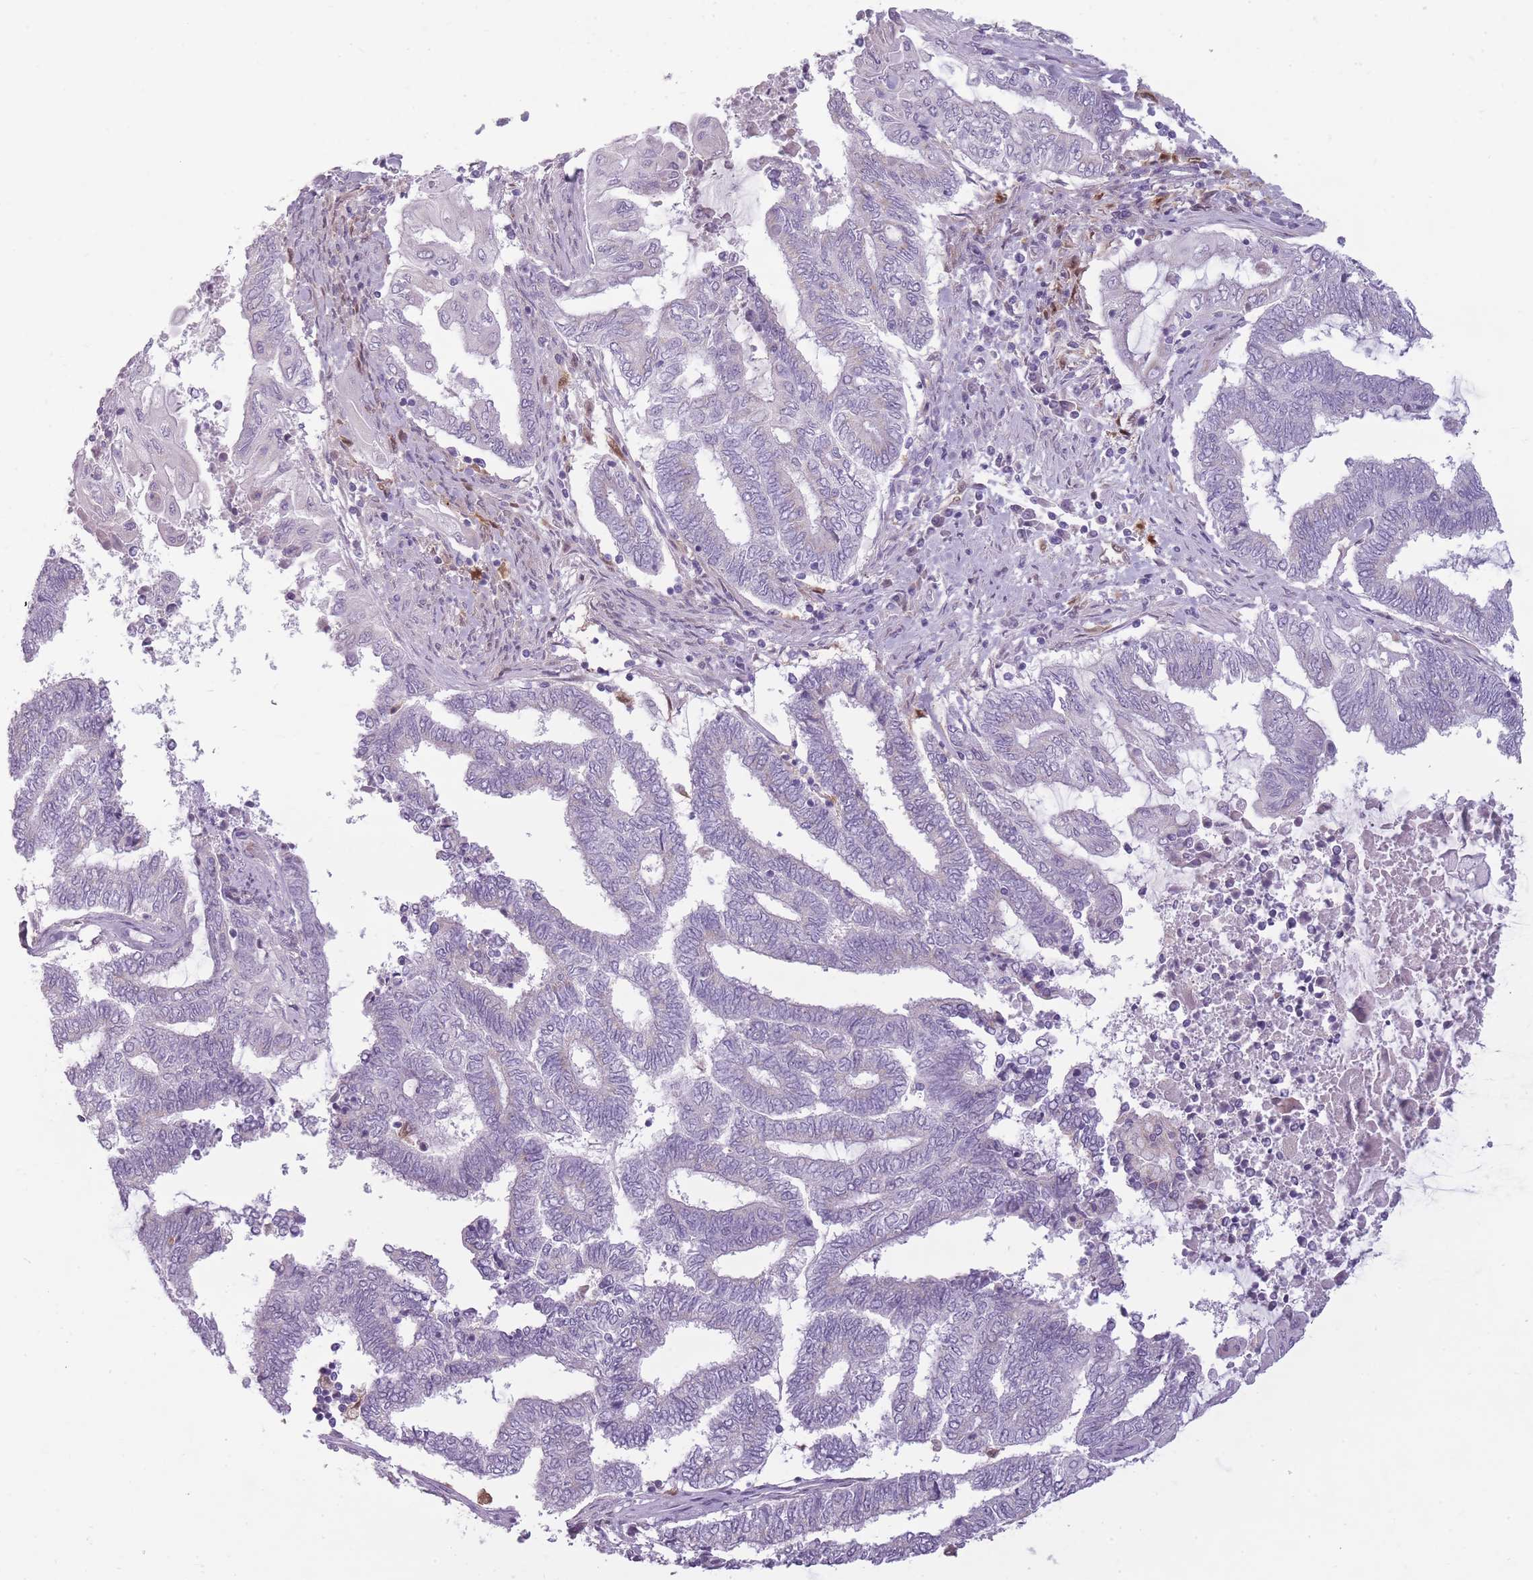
{"staining": {"intensity": "negative", "quantity": "none", "location": "none"}, "tissue": "endometrial cancer", "cell_type": "Tumor cells", "image_type": "cancer", "snomed": [{"axis": "morphology", "description": "Adenocarcinoma, NOS"}, {"axis": "topography", "description": "Uterus"}, {"axis": "topography", "description": "Endometrium"}], "caption": "Immunohistochemistry photomicrograph of human endometrial cancer (adenocarcinoma) stained for a protein (brown), which shows no expression in tumor cells.", "gene": "LGALS9", "patient": {"sex": "female", "age": 70}}